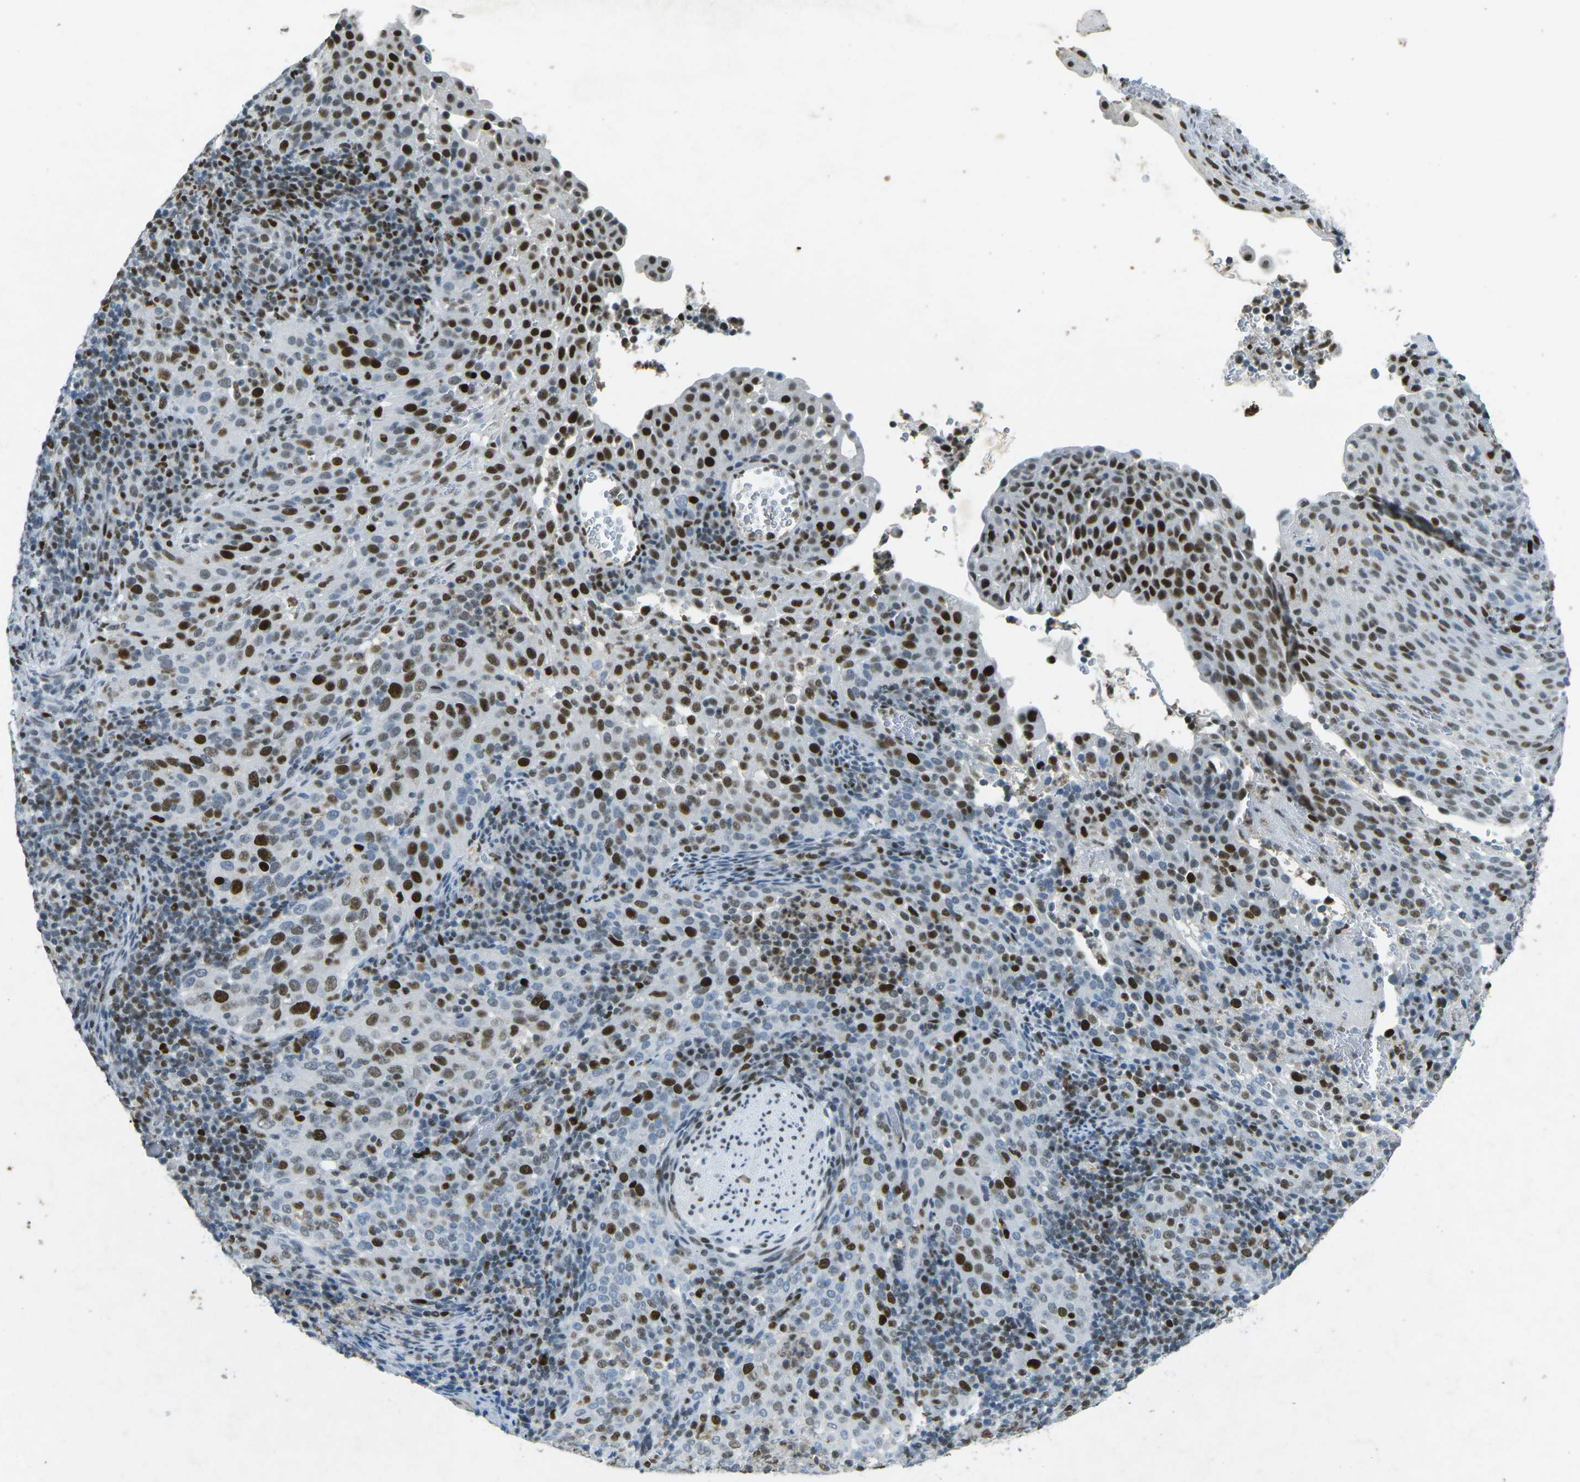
{"staining": {"intensity": "strong", "quantity": ">75%", "location": "nuclear"}, "tissue": "cervical cancer", "cell_type": "Tumor cells", "image_type": "cancer", "snomed": [{"axis": "morphology", "description": "Squamous cell carcinoma, NOS"}, {"axis": "topography", "description": "Cervix"}], "caption": "An image of human squamous cell carcinoma (cervical) stained for a protein demonstrates strong nuclear brown staining in tumor cells. Ihc stains the protein in brown and the nuclei are stained blue.", "gene": "RB1", "patient": {"sex": "female", "age": 51}}